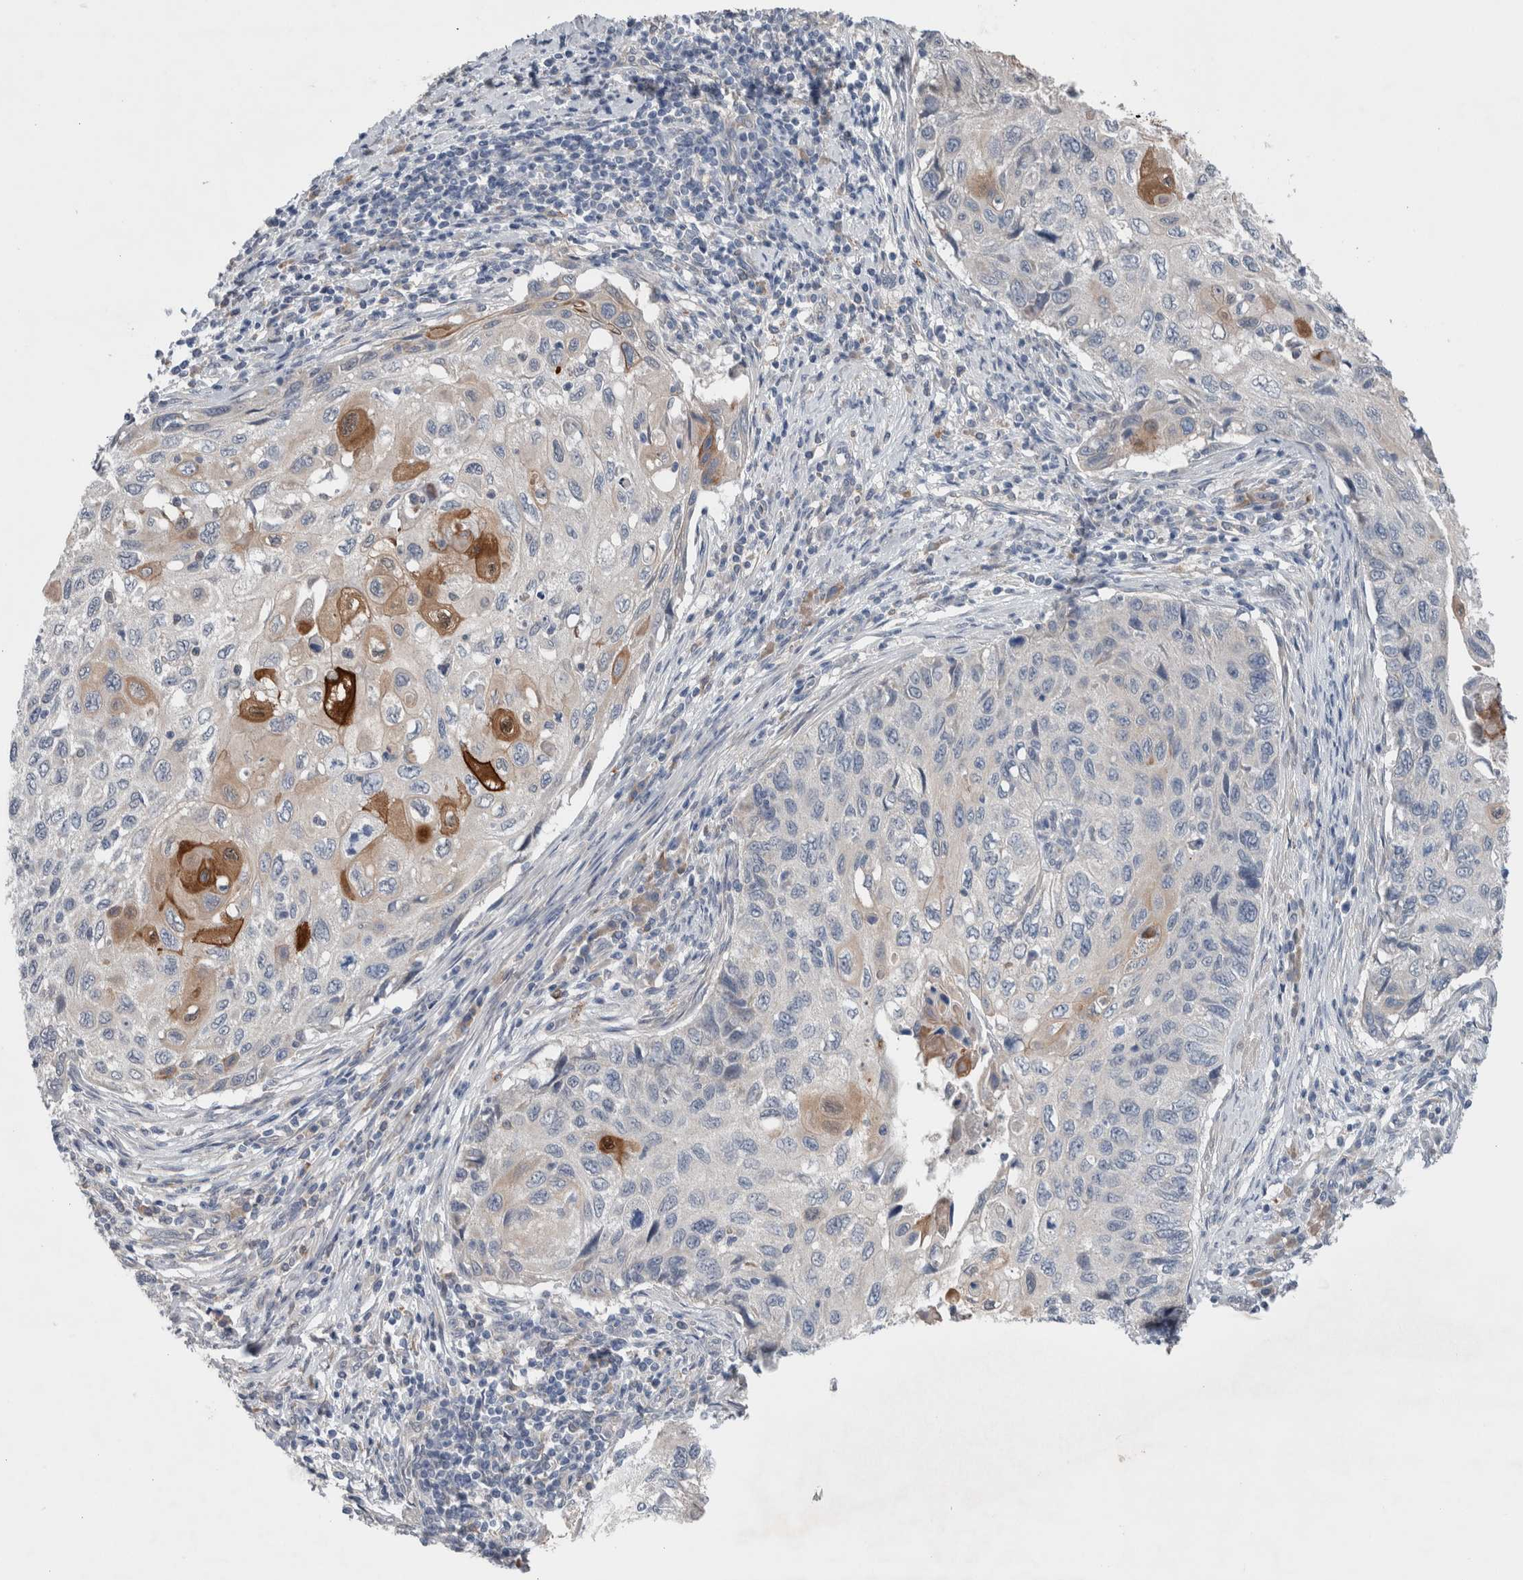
{"staining": {"intensity": "moderate", "quantity": "<25%", "location": "cytoplasmic/membranous"}, "tissue": "cervical cancer", "cell_type": "Tumor cells", "image_type": "cancer", "snomed": [{"axis": "morphology", "description": "Squamous cell carcinoma, NOS"}, {"axis": "topography", "description": "Cervix"}], "caption": "Immunohistochemistry (IHC) staining of squamous cell carcinoma (cervical), which demonstrates low levels of moderate cytoplasmic/membranous staining in approximately <25% of tumor cells indicating moderate cytoplasmic/membranous protein positivity. The staining was performed using DAB (brown) for protein detection and nuclei were counterstained in hematoxylin (blue).", "gene": "CRNN", "patient": {"sex": "female", "age": 70}}